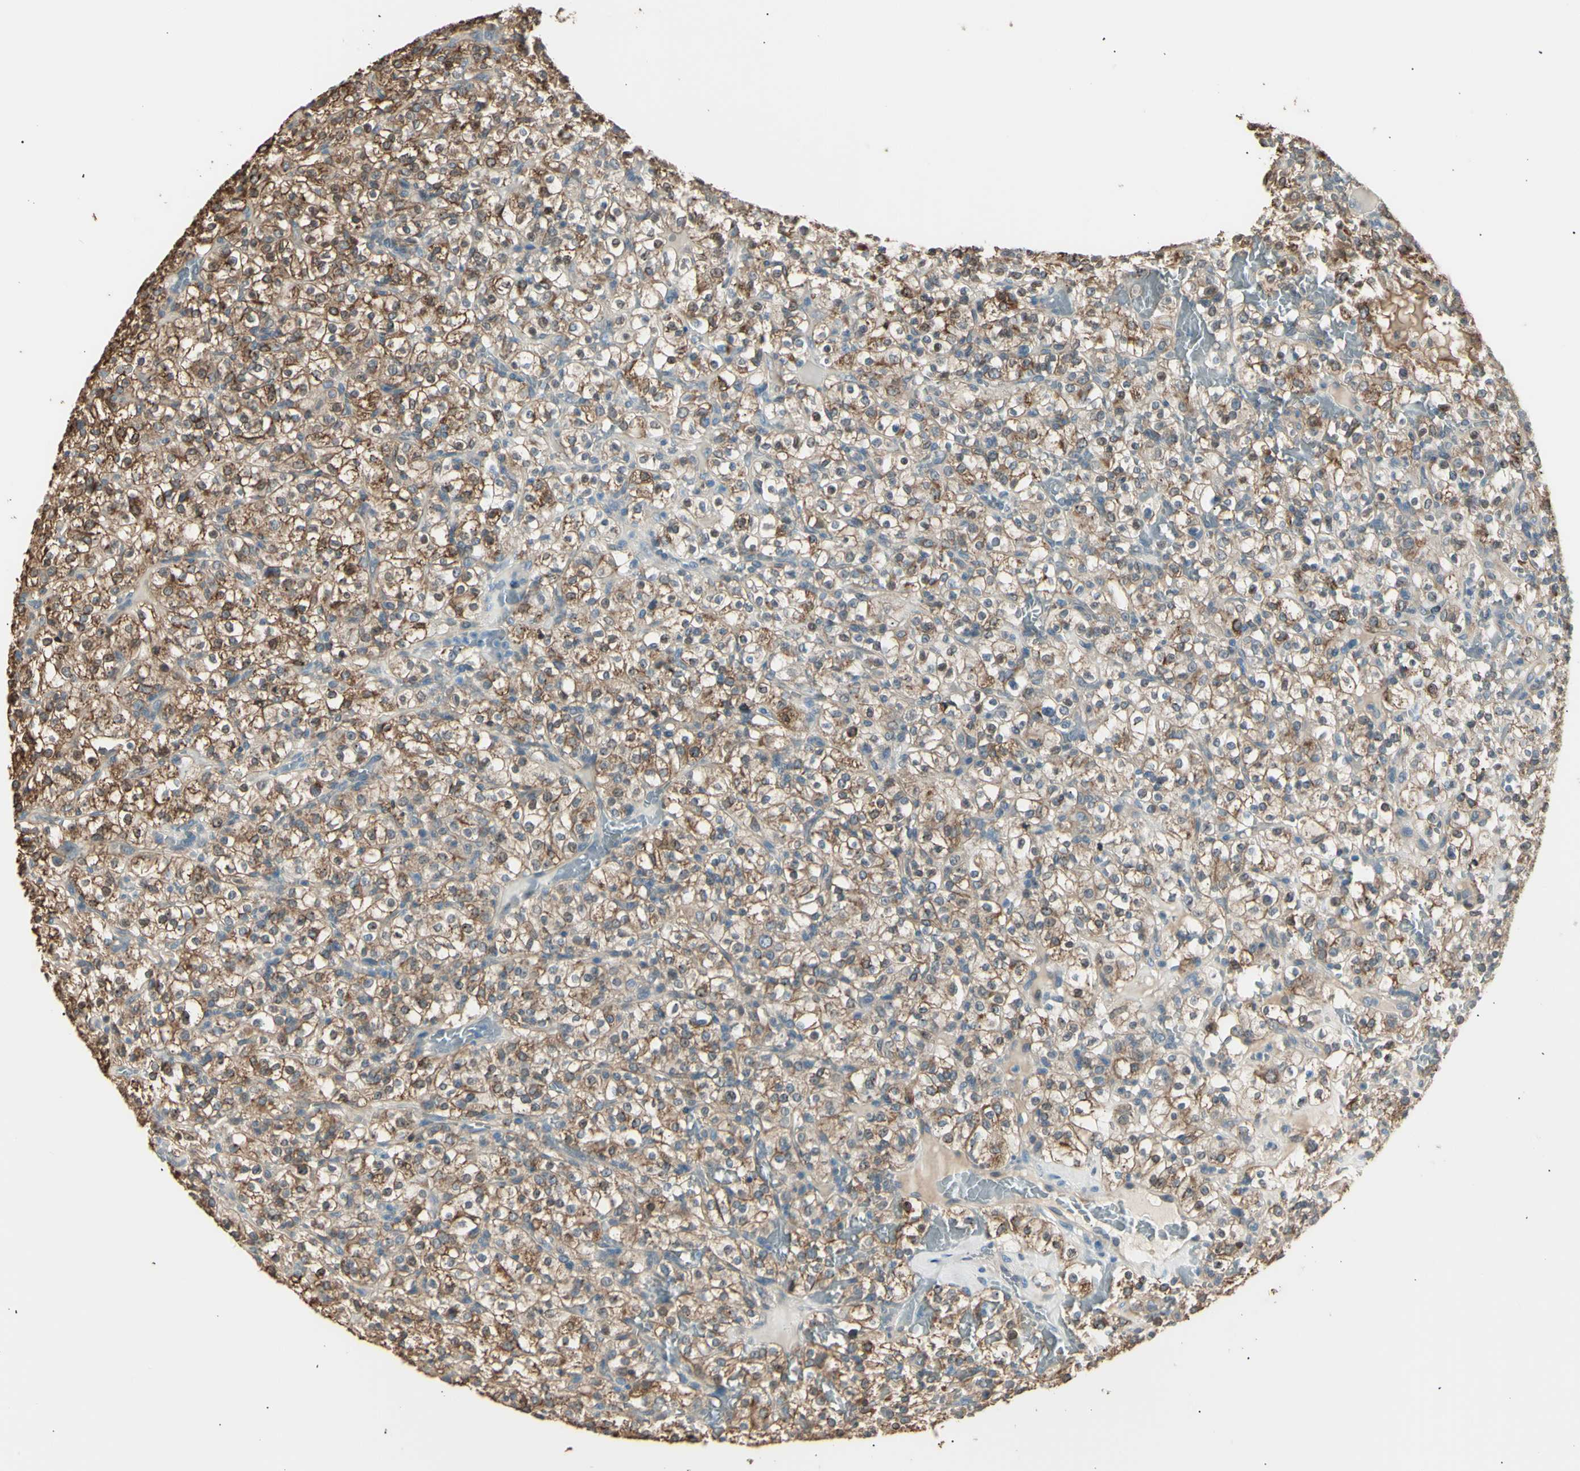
{"staining": {"intensity": "moderate", "quantity": ">75%", "location": "cytoplasmic/membranous"}, "tissue": "renal cancer", "cell_type": "Tumor cells", "image_type": "cancer", "snomed": [{"axis": "morphology", "description": "Normal tissue, NOS"}, {"axis": "morphology", "description": "Adenocarcinoma, NOS"}, {"axis": "topography", "description": "Kidney"}], "caption": "Protein expression analysis of human renal cancer (adenocarcinoma) reveals moderate cytoplasmic/membranous expression in about >75% of tumor cells.", "gene": "LHPP", "patient": {"sex": "female", "age": 72}}